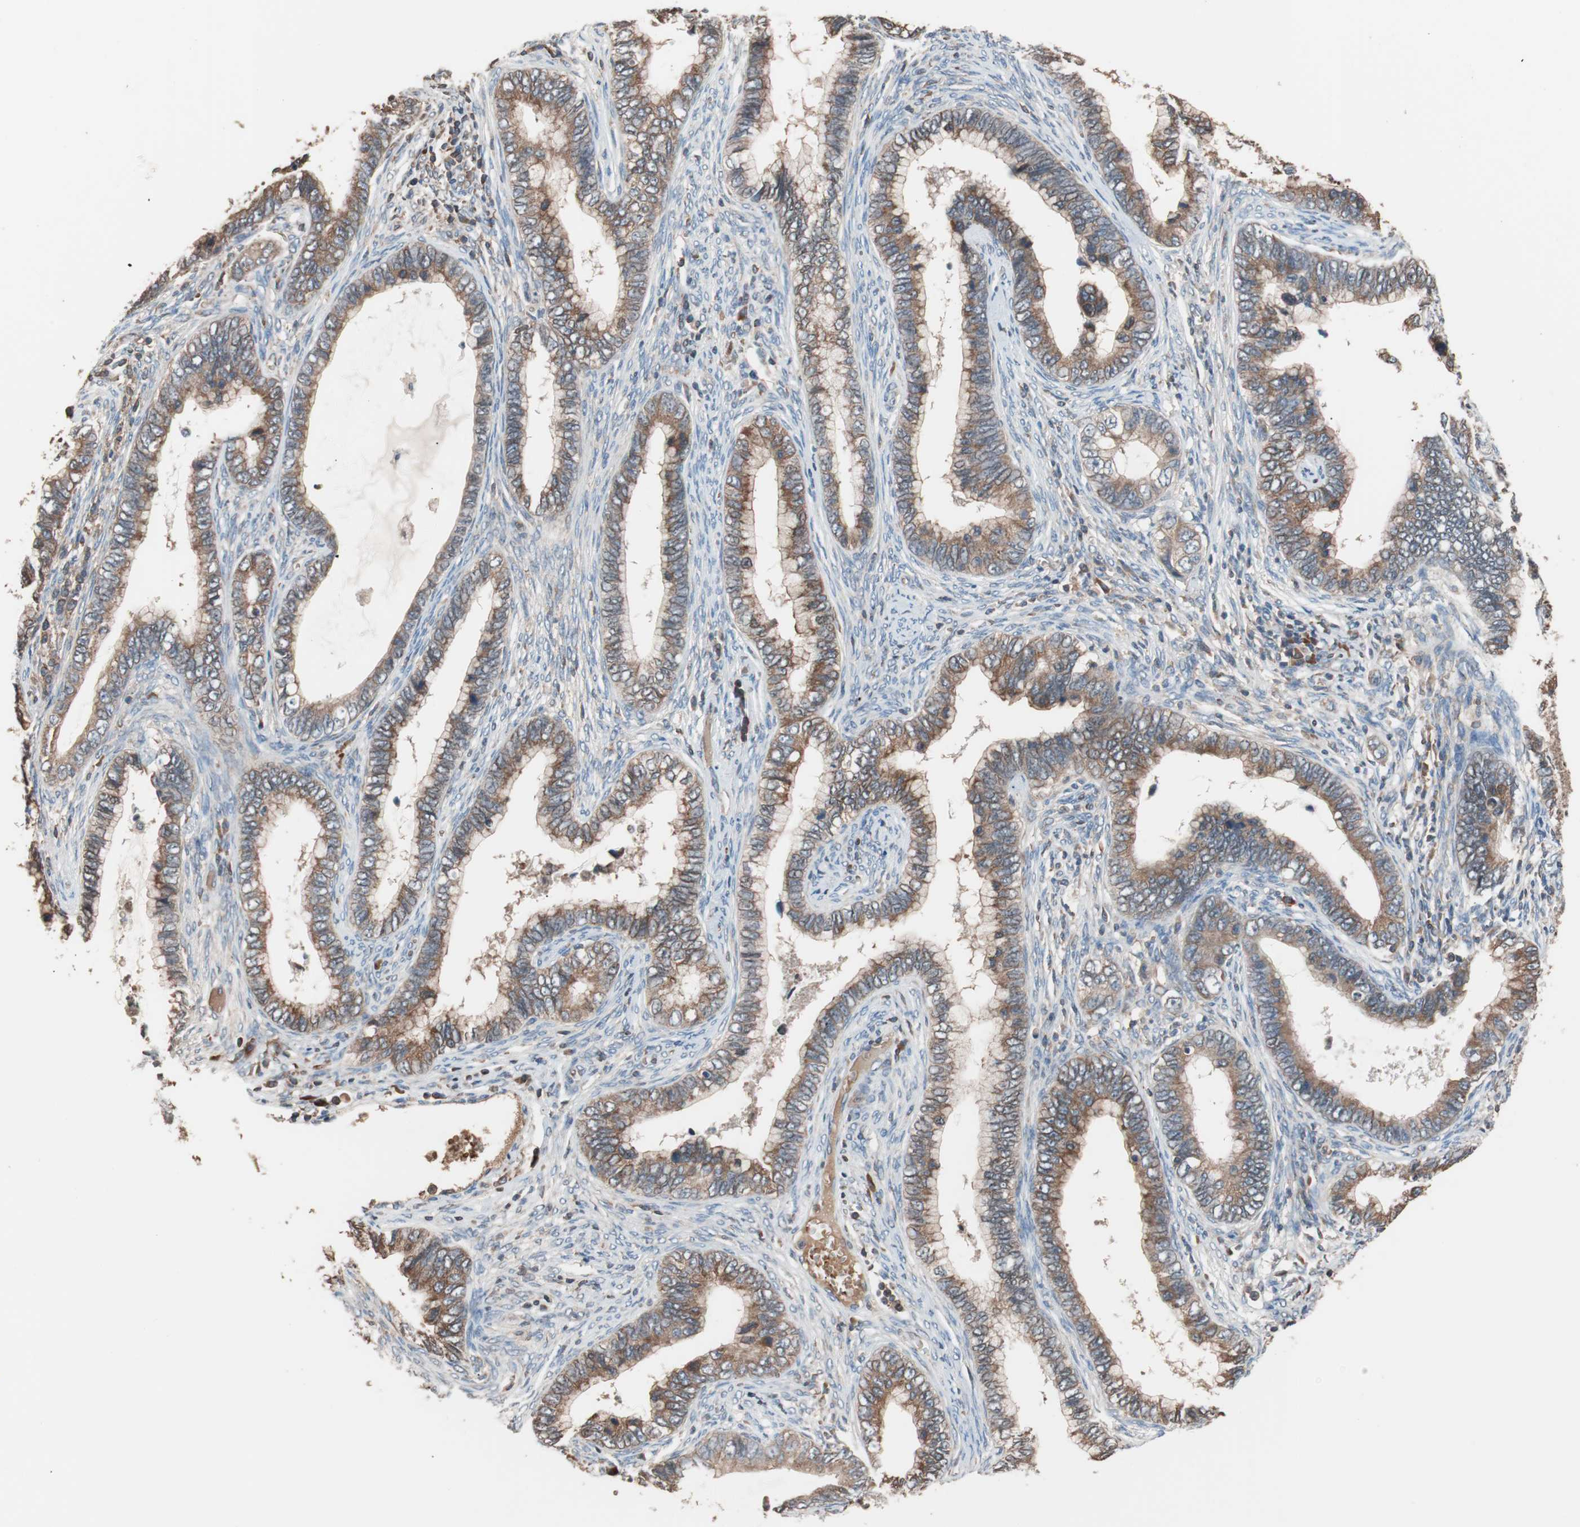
{"staining": {"intensity": "moderate", "quantity": ">75%", "location": "cytoplasmic/membranous"}, "tissue": "cervical cancer", "cell_type": "Tumor cells", "image_type": "cancer", "snomed": [{"axis": "morphology", "description": "Adenocarcinoma, NOS"}, {"axis": "topography", "description": "Cervix"}], "caption": "High-magnification brightfield microscopy of adenocarcinoma (cervical) stained with DAB (3,3'-diaminobenzidine) (brown) and counterstained with hematoxylin (blue). tumor cells exhibit moderate cytoplasmic/membranous staining is seen in approximately>75% of cells.", "gene": "GLYCTK", "patient": {"sex": "female", "age": 44}}